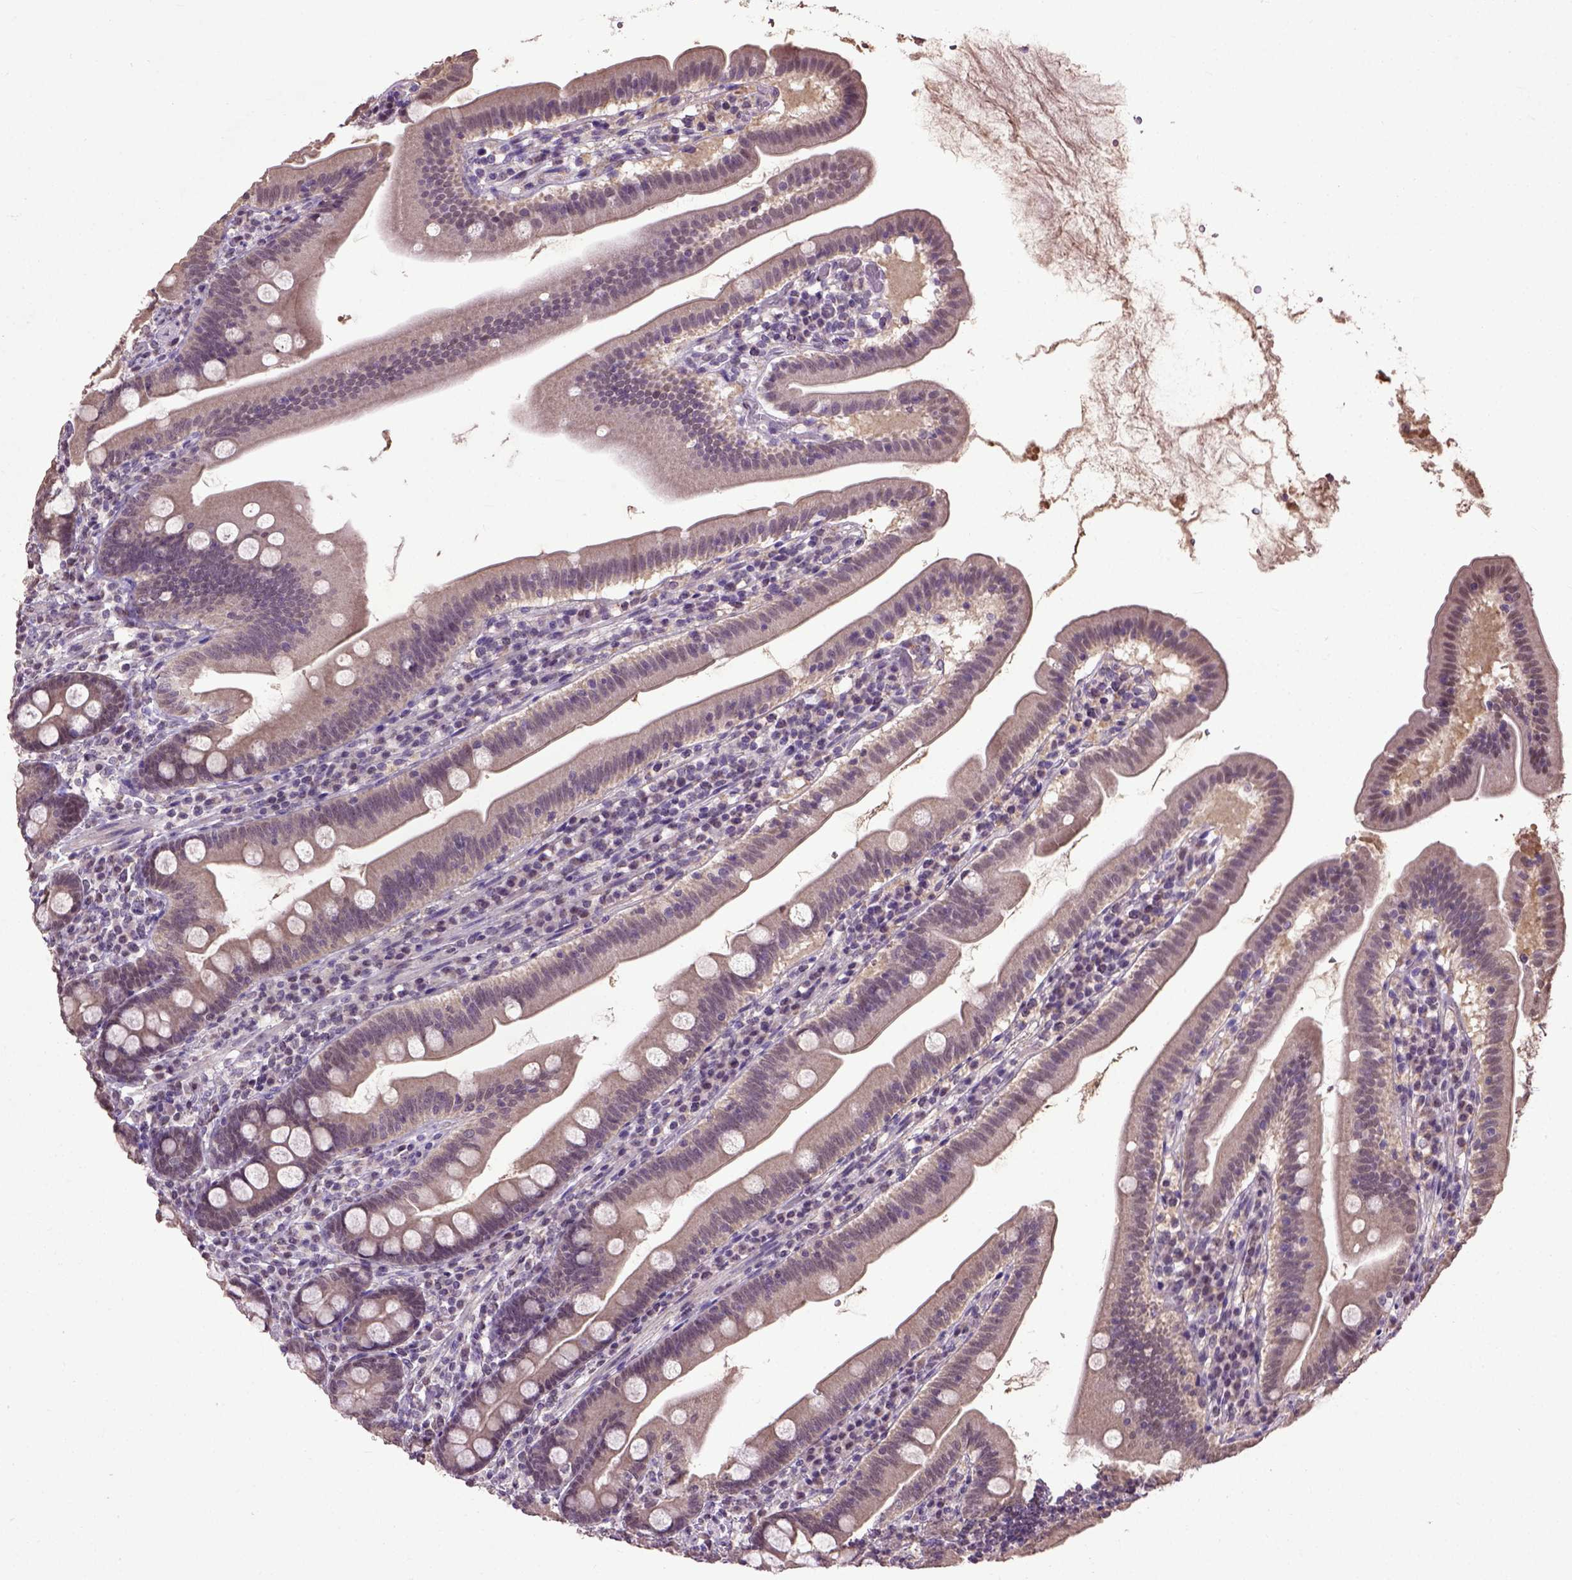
{"staining": {"intensity": "weak", "quantity": ">75%", "location": "cytoplasmic/membranous"}, "tissue": "duodenum", "cell_type": "Glandular cells", "image_type": "normal", "snomed": [{"axis": "morphology", "description": "Normal tissue, NOS"}, {"axis": "topography", "description": "Duodenum"}], "caption": "IHC (DAB (3,3'-diaminobenzidine)) staining of unremarkable human duodenum exhibits weak cytoplasmic/membranous protein expression in about >75% of glandular cells.", "gene": "UBA3", "patient": {"sex": "female", "age": 67}}